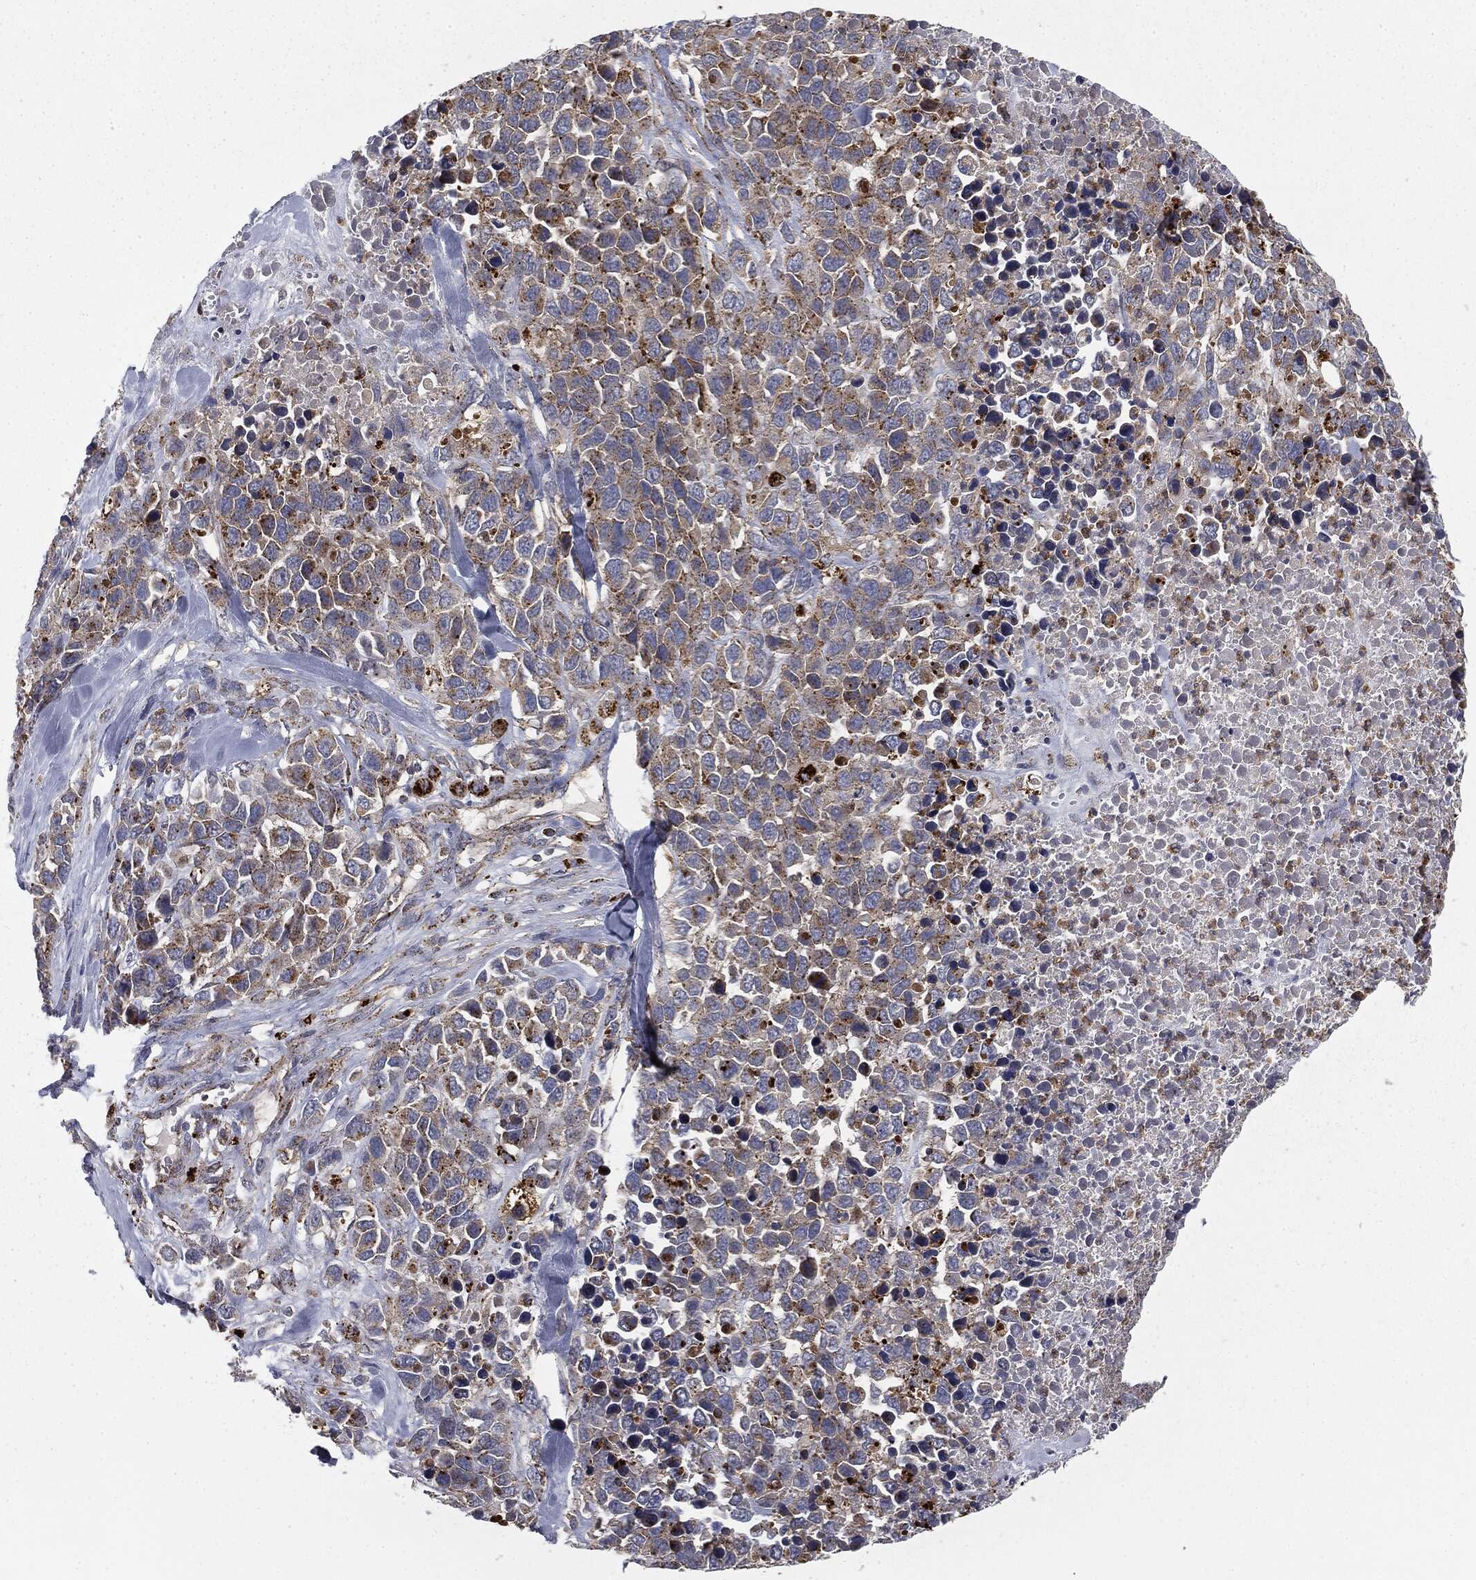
{"staining": {"intensity": "moderate", "quantity": ">75%", "location": "cytoplasmic/membranous"}, "tissue": "melanoma", "cell_type": "Tumor cells", "image_type": "cancer", "snomed": [{"axis": "morphology", "description": "Malignant melanoma, Metastatic site"}, {"axis": "topography", "description": "Skin"}], "caption": "Immunohistochemical staining of malignant melanoma (metastatic site) reveals medium levels of moderate cytoplasmic/membranous protein expression in approximately >75% of tumor cells.", "gene": "CTSA", "patient": {"sex": "male", "age": 84}}